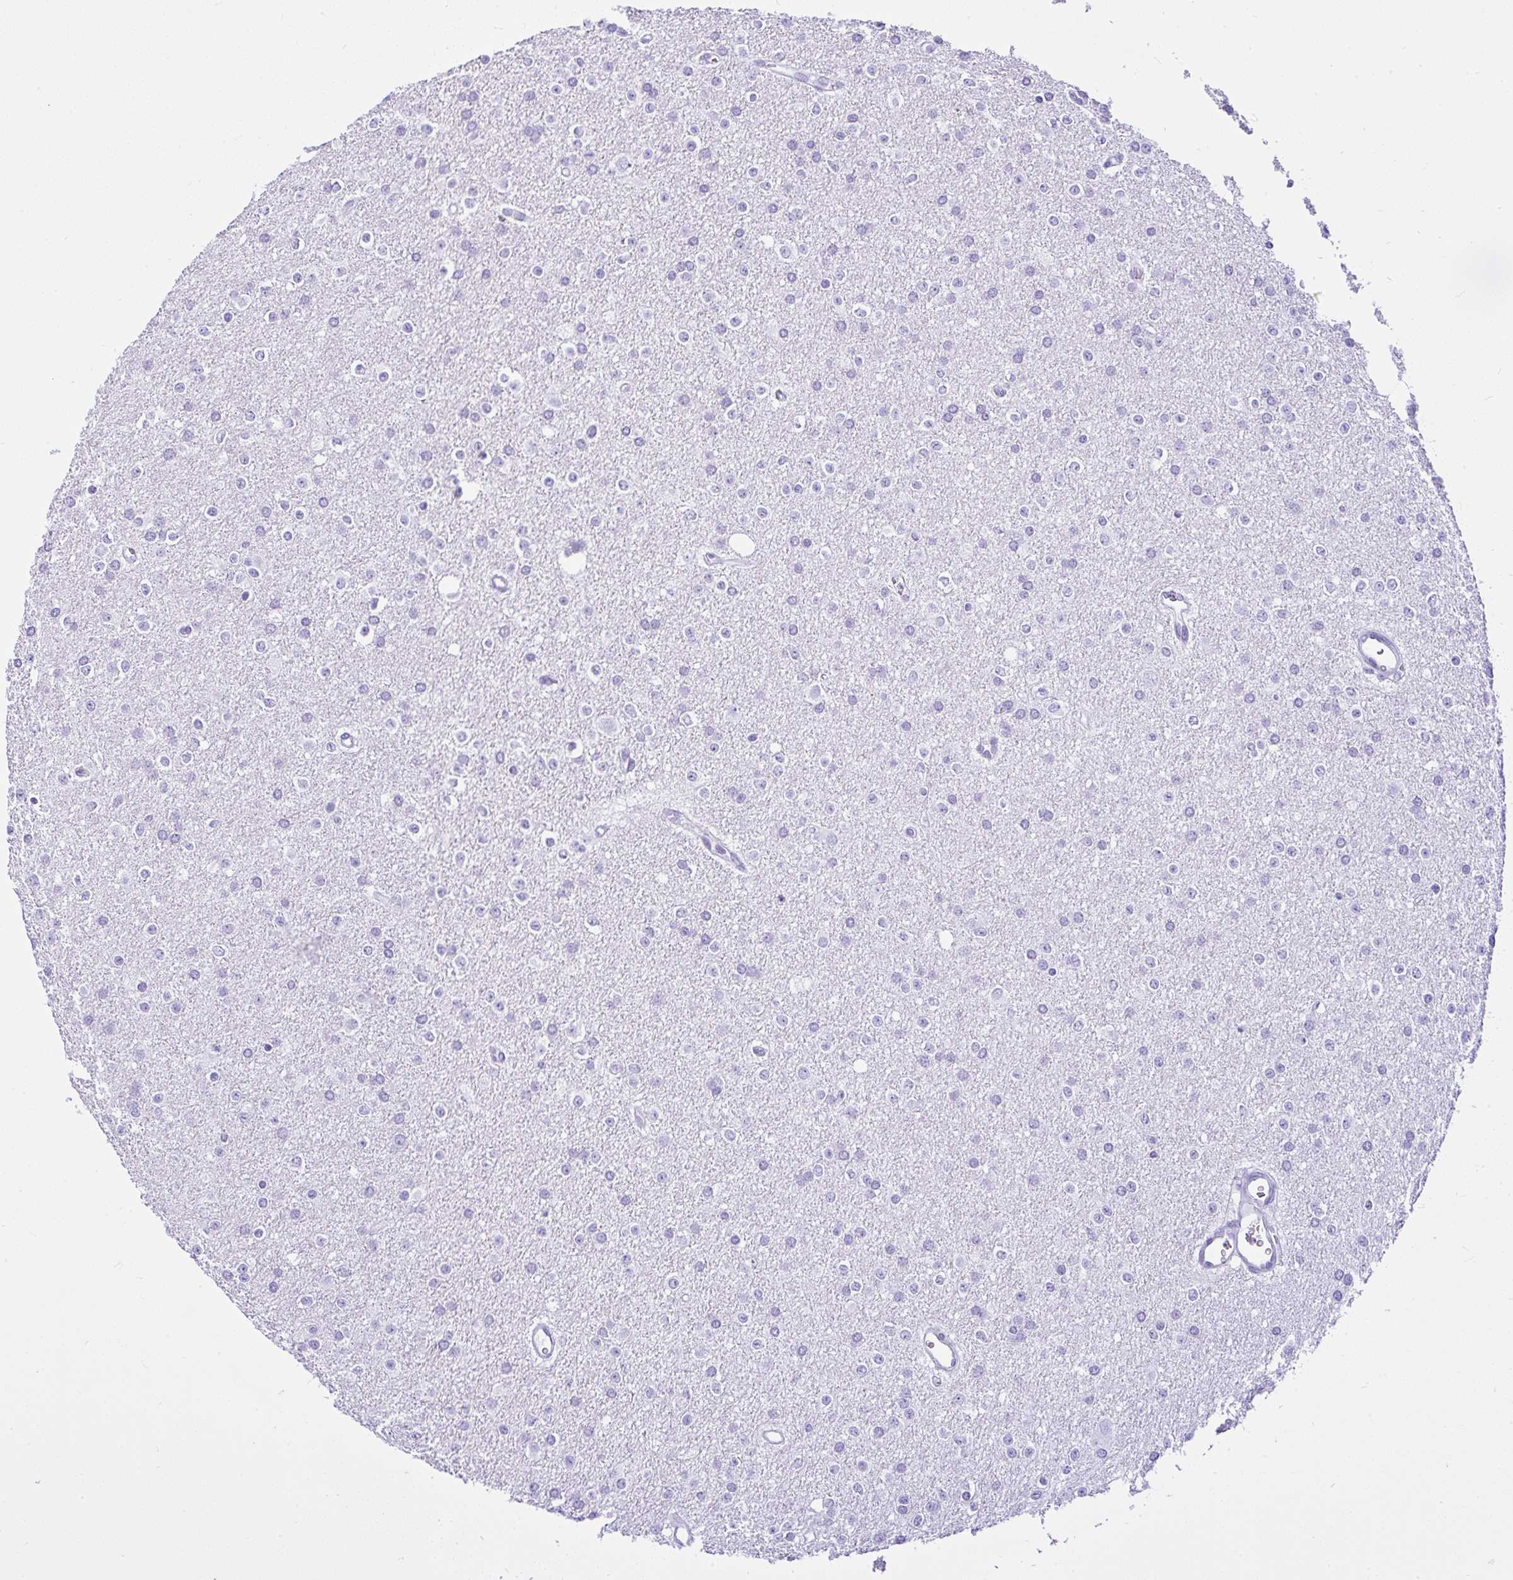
{"staining": {"intensity": "negative", "quantity": "none", "location": "none"}, "tissue": "glioma", "cell_type": "Tumor cells", "image_type": "cancer", "snomed": [{"axis": "morphology", "description": "Glioma, malignant, Low grade"}, {"axis": "topography", "description": "Brain"}], "caption": "Micrograph shows no protein staining in tumor cells of glioma tissue.", "gene": "KRT27", "patient": {"sex": "female", "age": 34}}